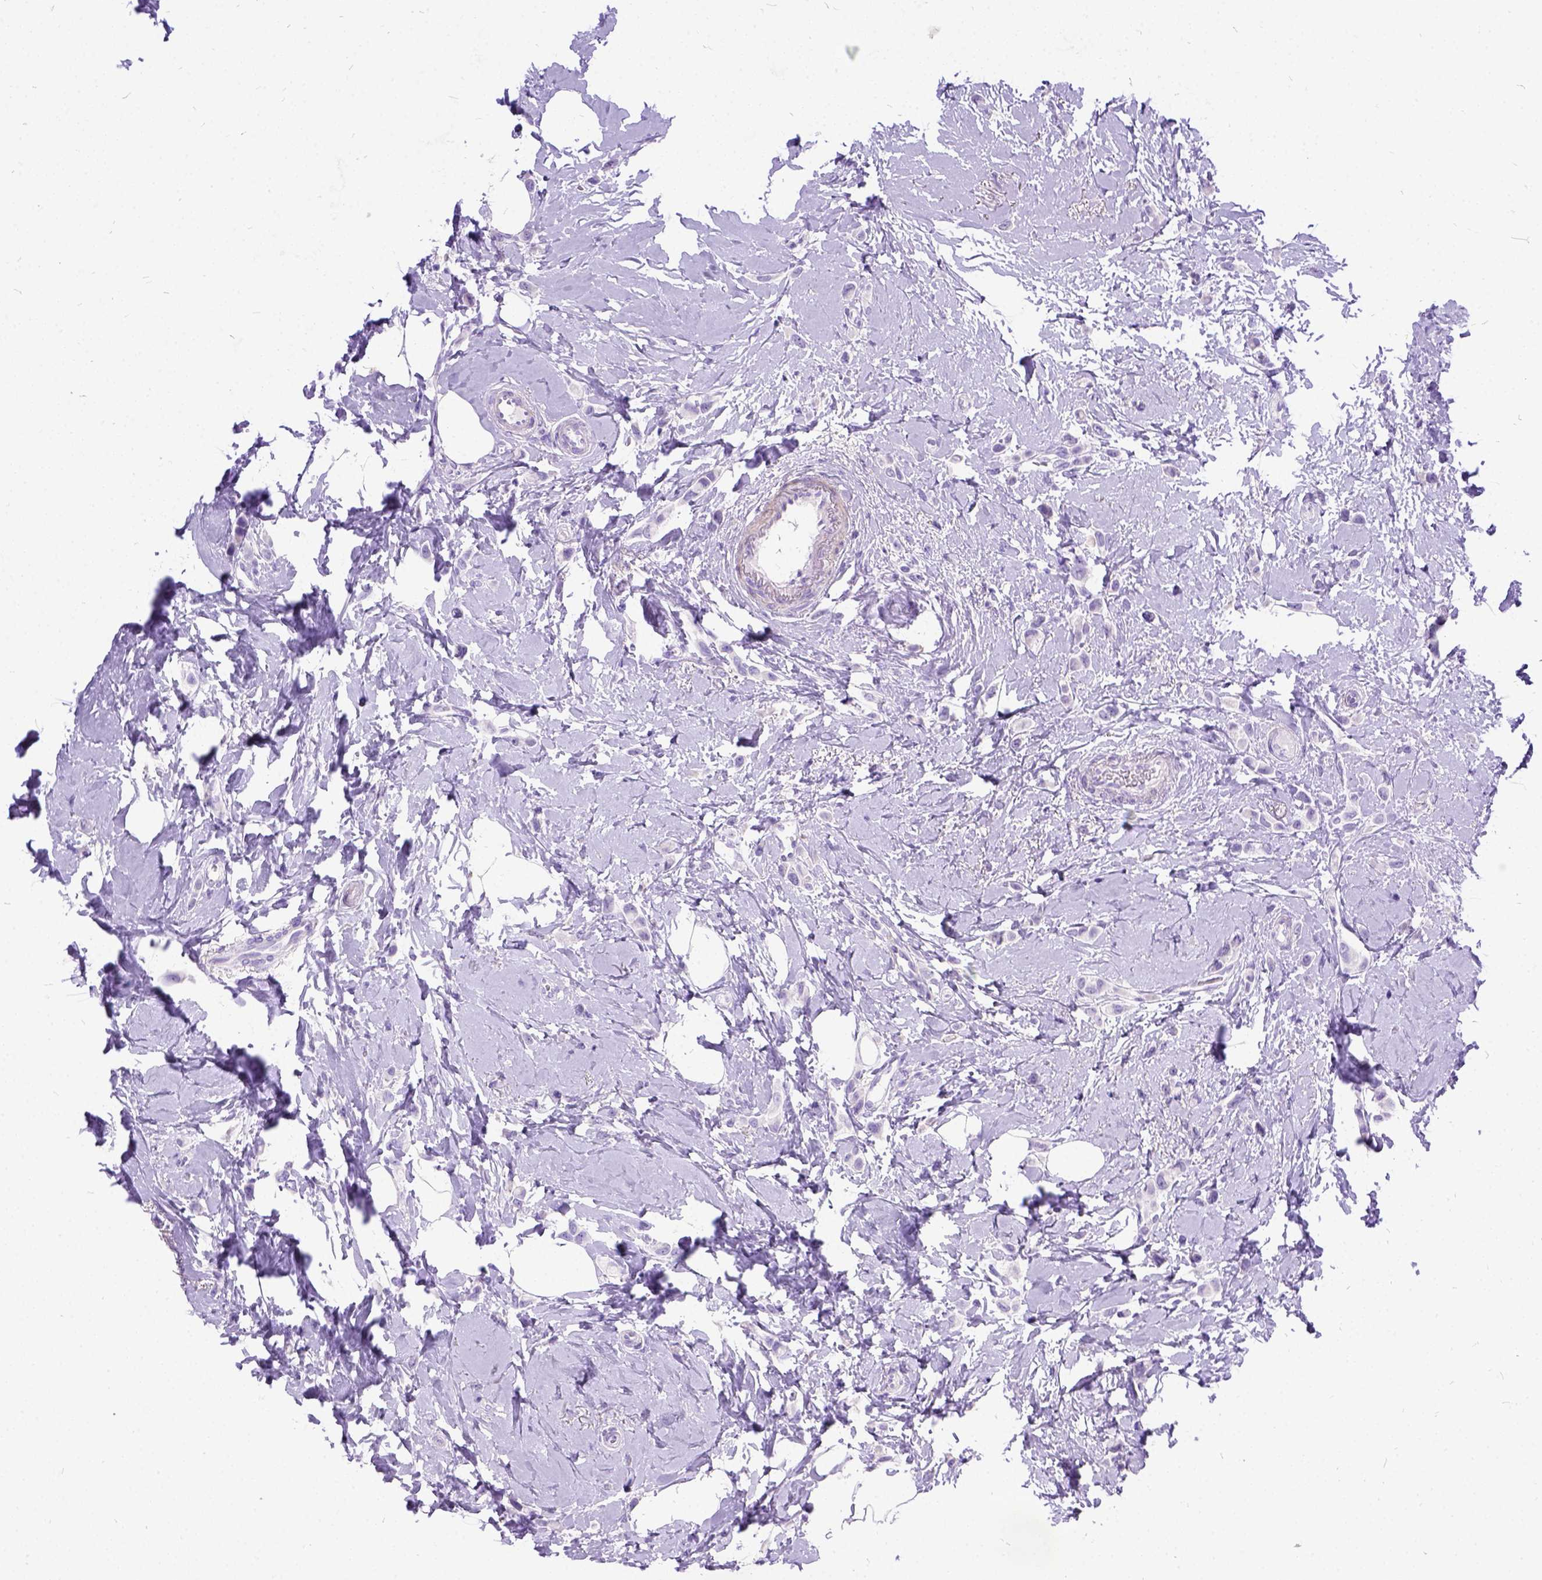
{"staining": {"intensity": "negative", "quantity": "none", "location": "none"}, "tissue": "breast cancer", "cell_type": "Tumor cells", "image_type": "cancer", "snomed": [{"axis": "morphology", "description": "Lobular carcinoma"}, {"axis": "topography", "description": "Breast"}], "caption": "The micrograph exhibits no significant positivity in tumor cells of breast lobular carcinoma.", "gene": "PRG2", "patient": {"sex": "female", "age": 66}}